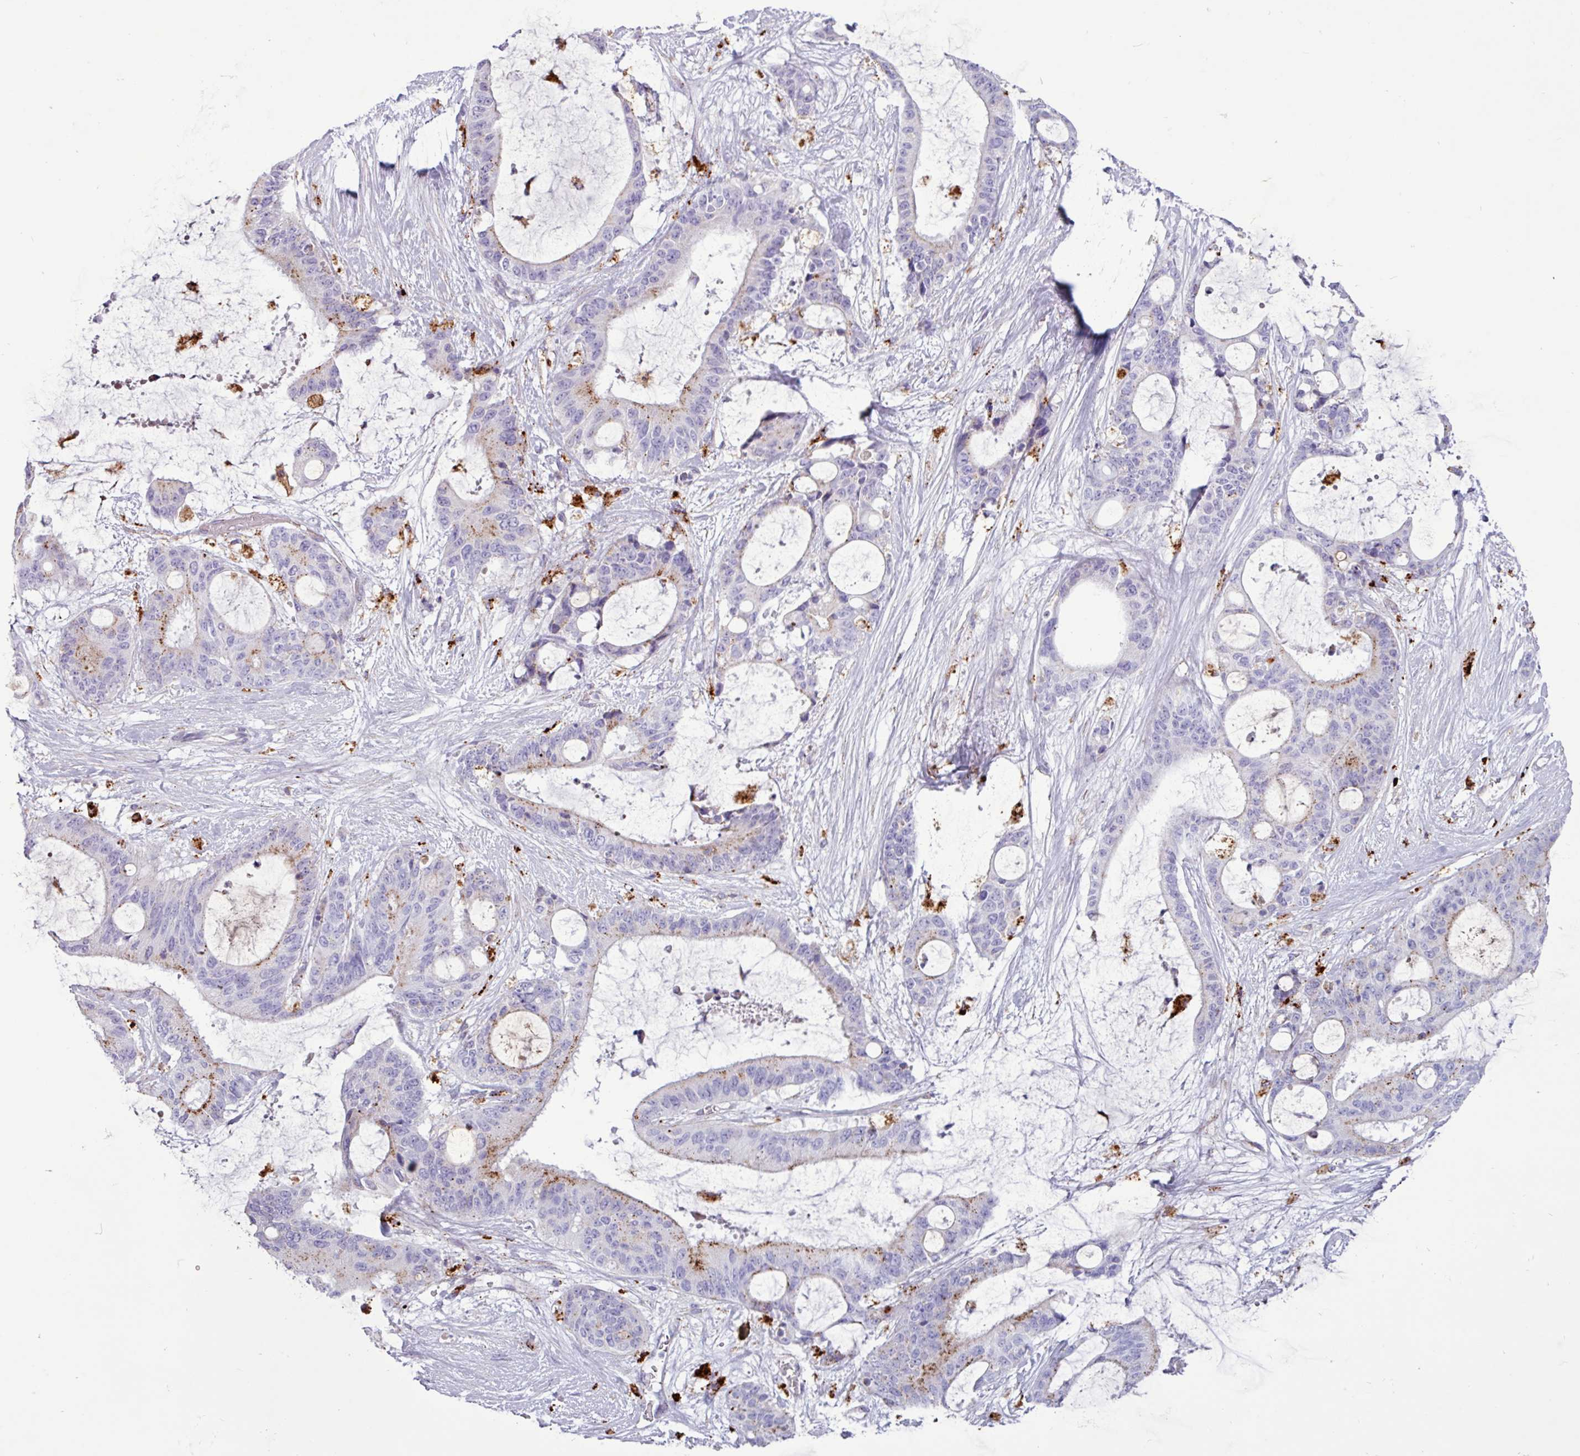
{"staining": {"intensity": "moderate", "quantity": "<25%", "location": "cytoplasmic/membranous"}, "tissue": "liver cancer", "cell_type": "Tumor cells", "image_type": "cancer", "snomed": [{"axis": "morphology", "description": "Normal tissue, NOS"}, {"axis": "morphology", "description": "Cholangiocarcinoma"}, {"axis": "topography", "description": "Liver"}, {"axis": "topography", "description": "Peripheral nerve tissue"}], "caption": "An image of human liver cancer stained for a protein demonstrates moderate cytoplasmic/membranous brown staining in tumor cells.", "gene": "AMIGO2", "patient": {"sex": "female", "age": 73}}